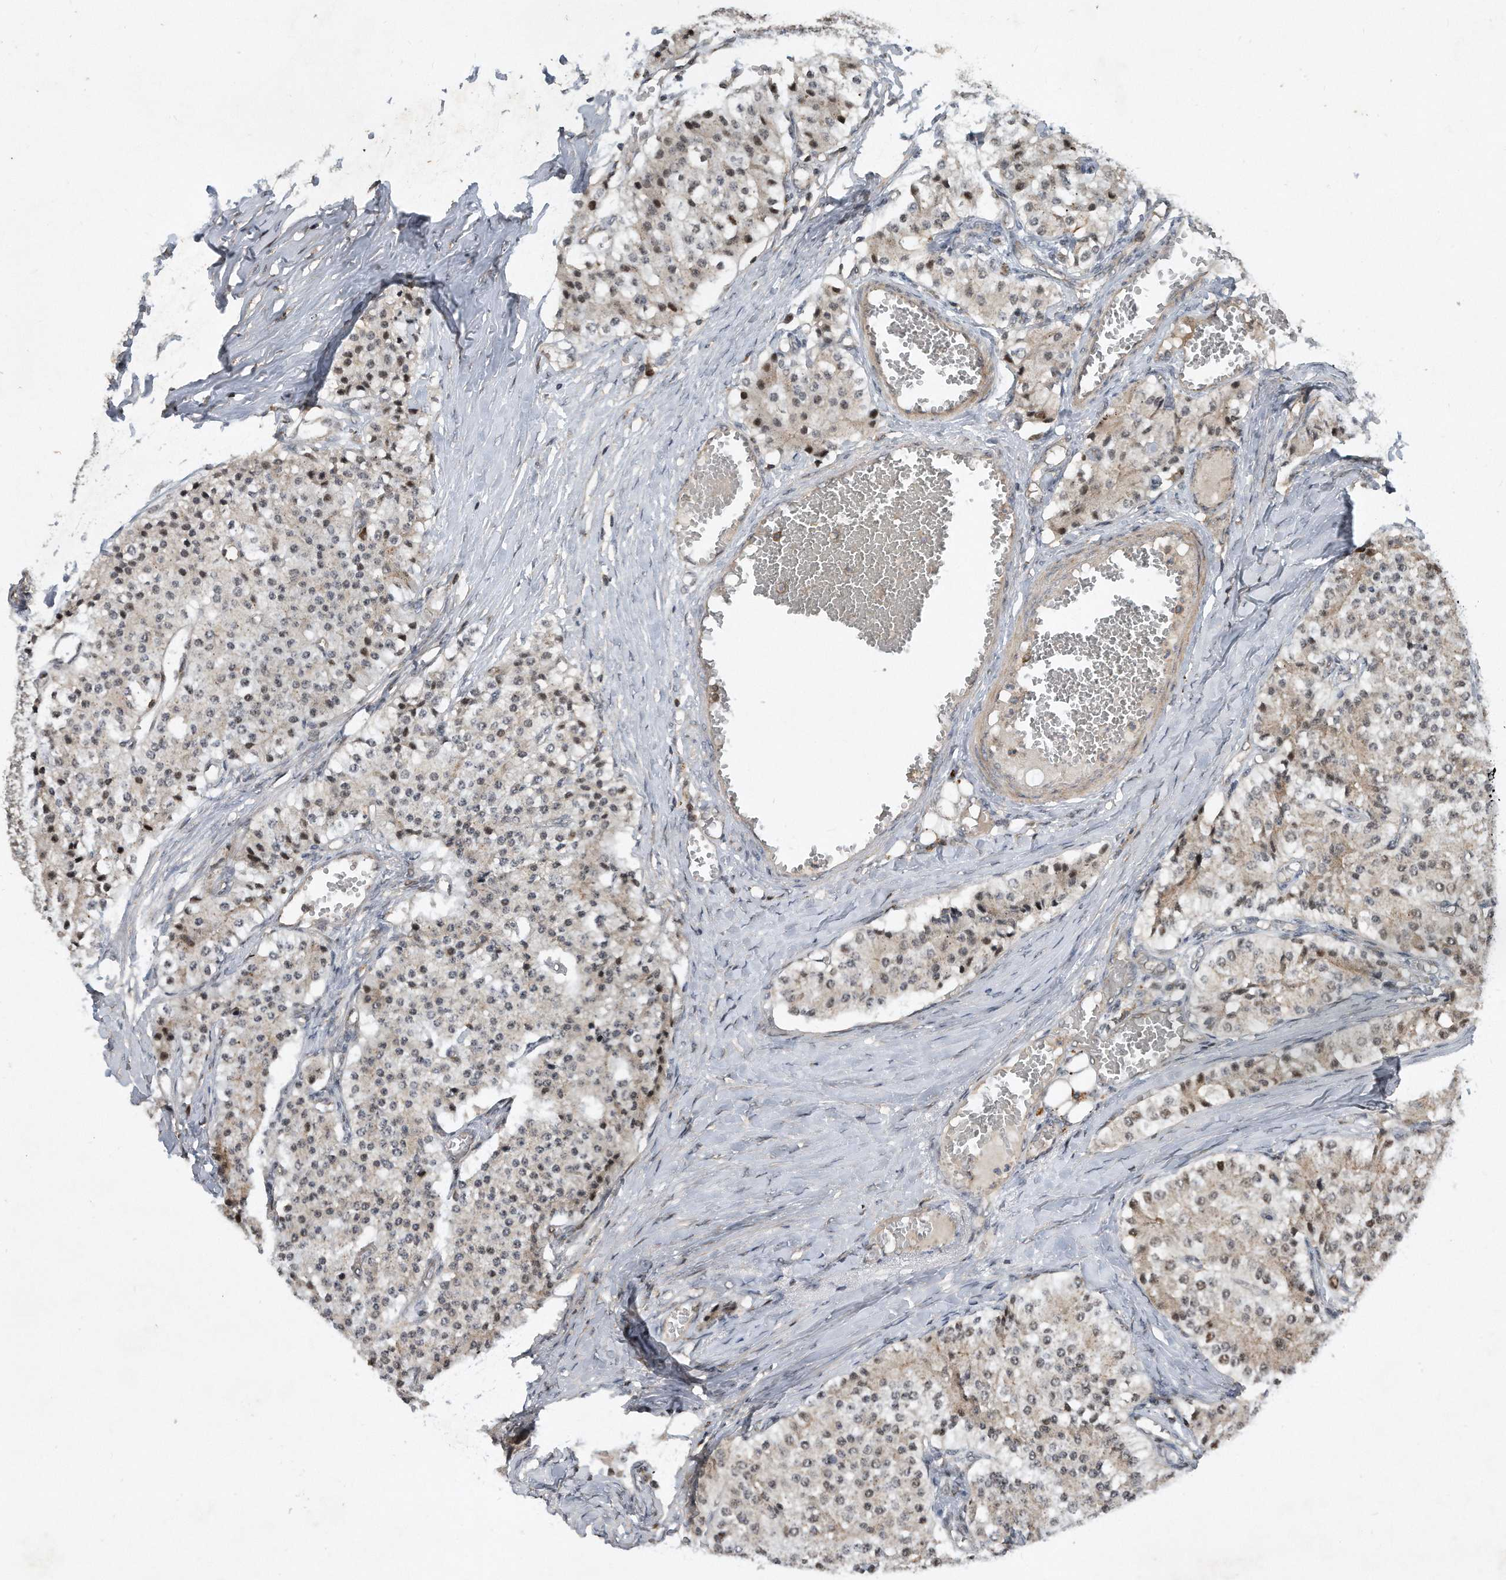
{"staining": {"intensity": "weak", "quantity": "<25%", "location": "cytoplasmic/membranous,nuclear"}, "tissue": "carcinoid", "cell_type": "Tumor cells", "image_type": "cancer", "snomed": [{"axis": "morphology", "description": "Carcinoid, malignant, NOS"}, {"axis": "topography", "description": "Colon"}], "caption": "Photomicrograph shows no protein expression in tumor cells of carcinoid (malignant) tissue. (DAB immunohistochemistry with hematoxylin counter stain).", "gene": "PGBD2", "patient": {"sex": "female", "age": 52}}